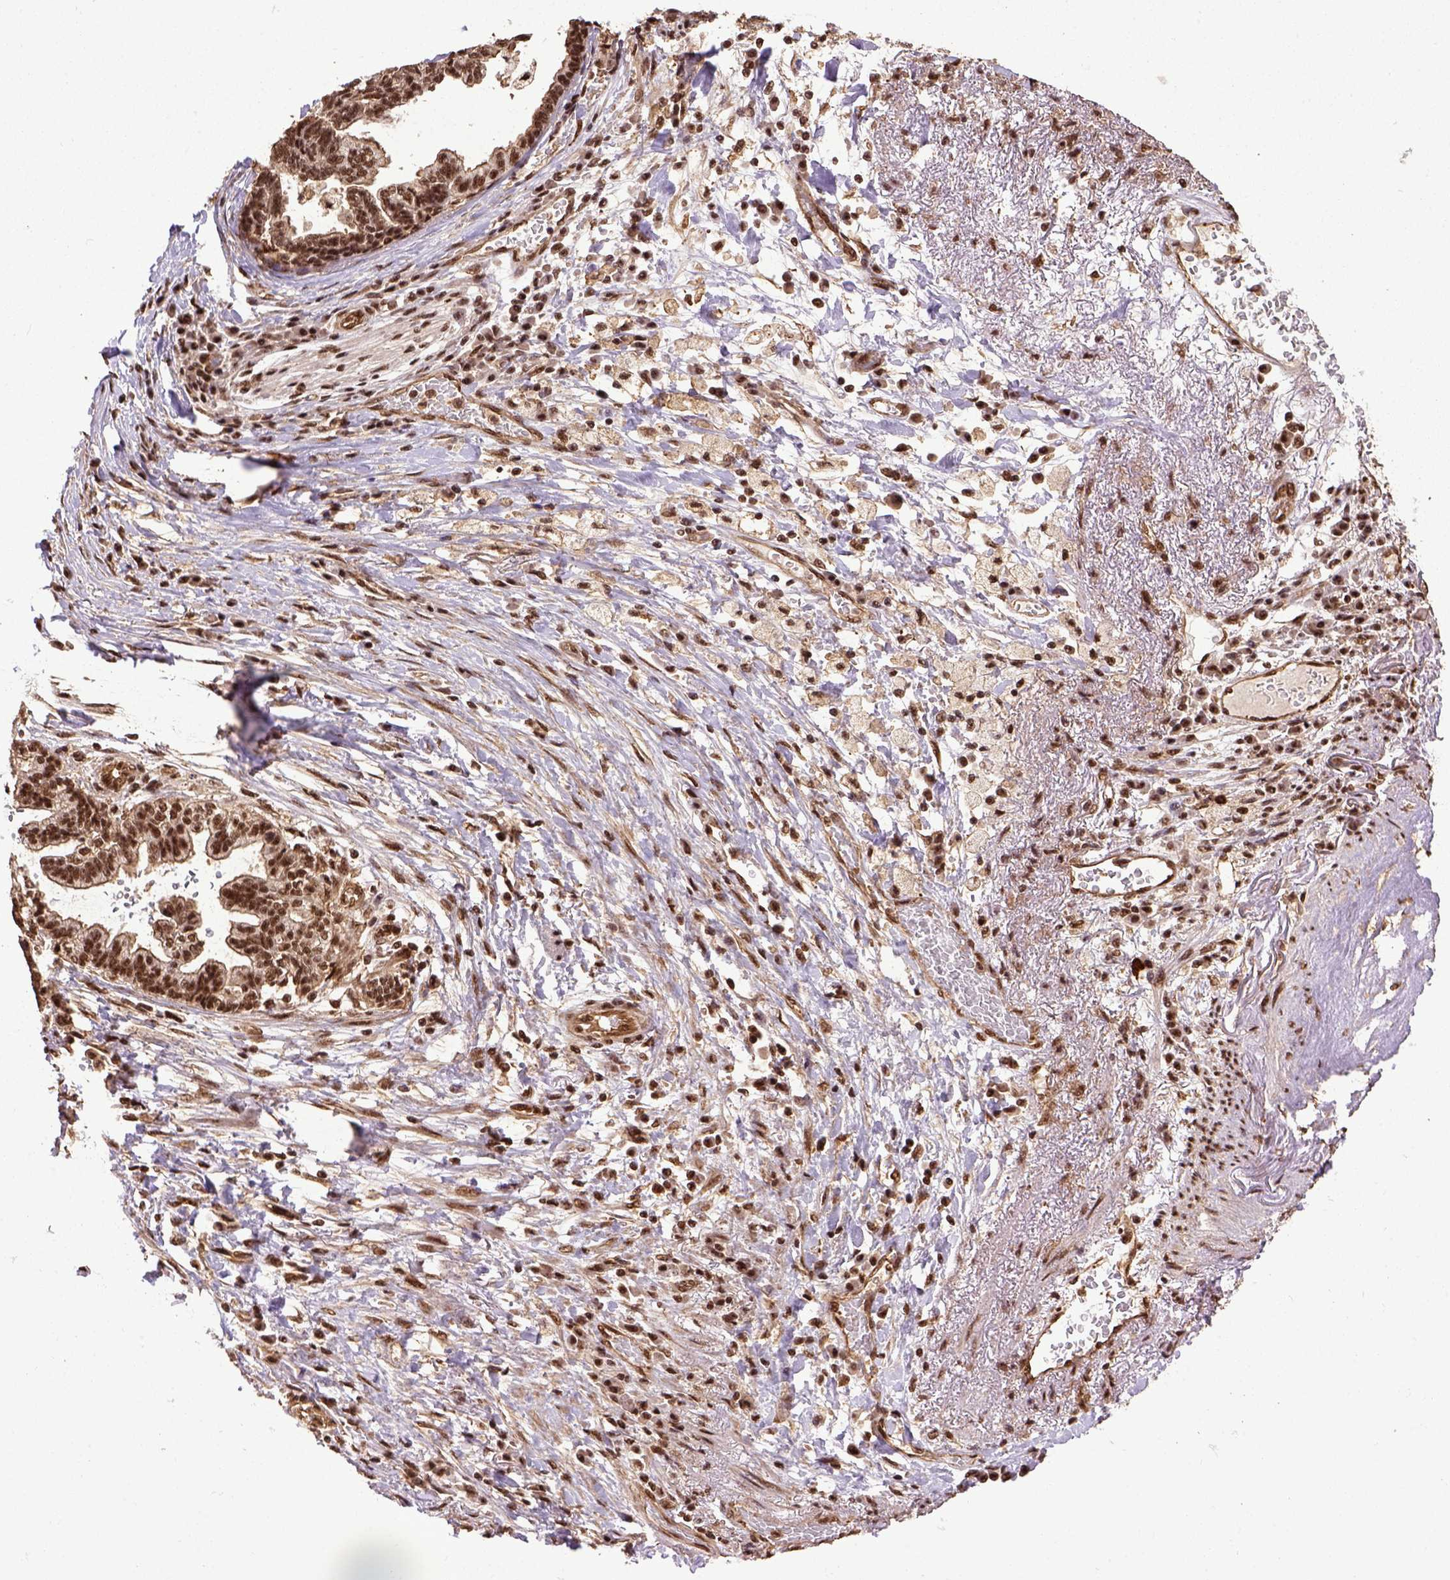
{"staining": {"intensity": "strong", "quantity": ">75%", "location": "nuclear"}, "tissue": "stomach cancer", "cell_type": "Tumor cells", "image_type": "cancer", "snomed": [{"axis": "morphology", "description": "Adenocarcinoma, NOS"}, {"axis": "topography", "description": "Stomach"}], "caption": "Tumor cells reveal high levels of strong nuclear expression in about >75% of cells in human stomach adenocarcinoma.", "gene": "PPIG", "patient": {"sex": "male", "age": 83}}